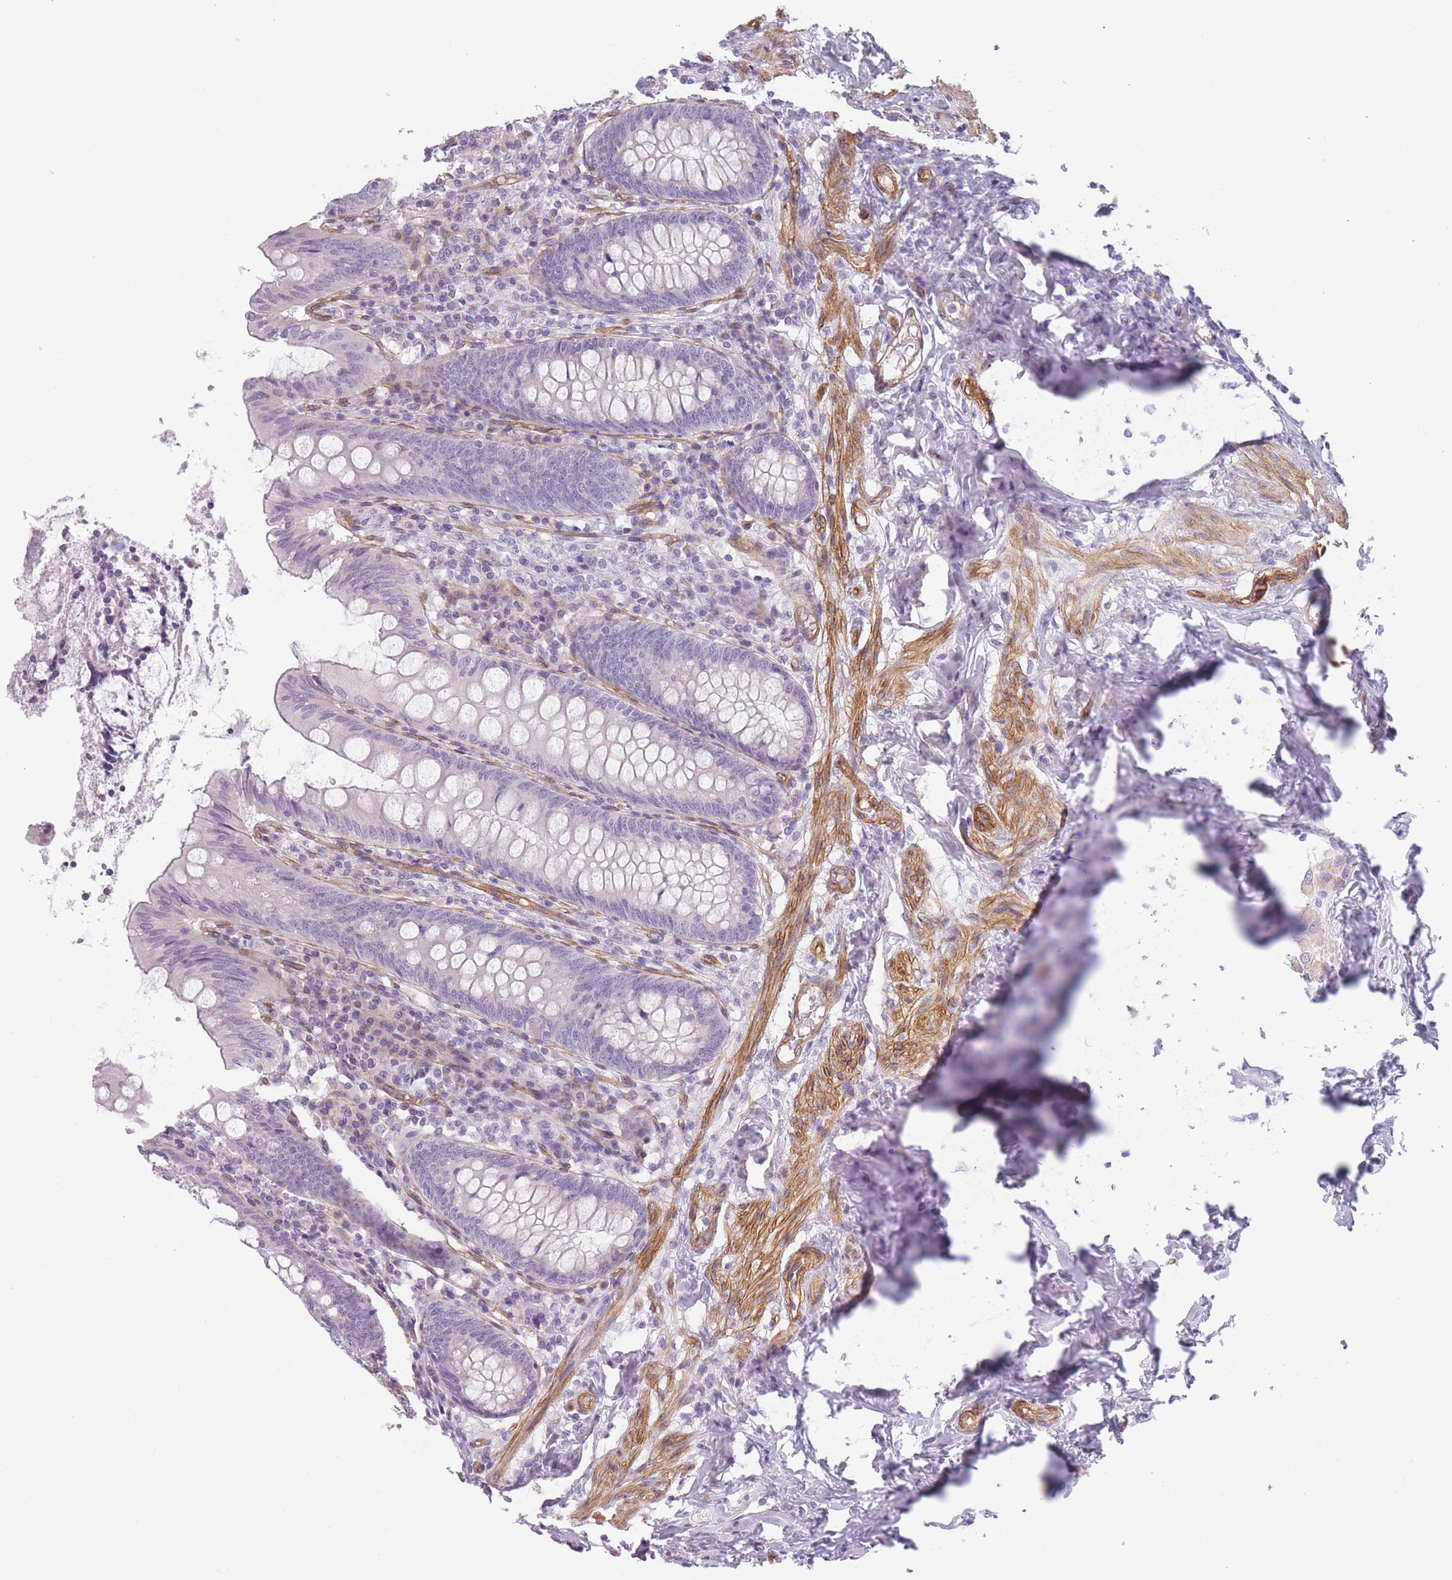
{"staining": {"intensity": "negative", "quantity": "none", "location": "none"}, "tissue": "appendix", "cell_type": "Glandular cells", "image_type": "normal", "snomed": [{"axis": "morphology", "description": "Normal tissue, NOS"}, {"axis": "topography", "description": "Appendix"}], "caption": "This is an immunohistochemistry histopathology image of benign appendix. There is no staining in glandular cells.", "gene": "OR6B2", "patient": {"sex": "female", "age": 54}}